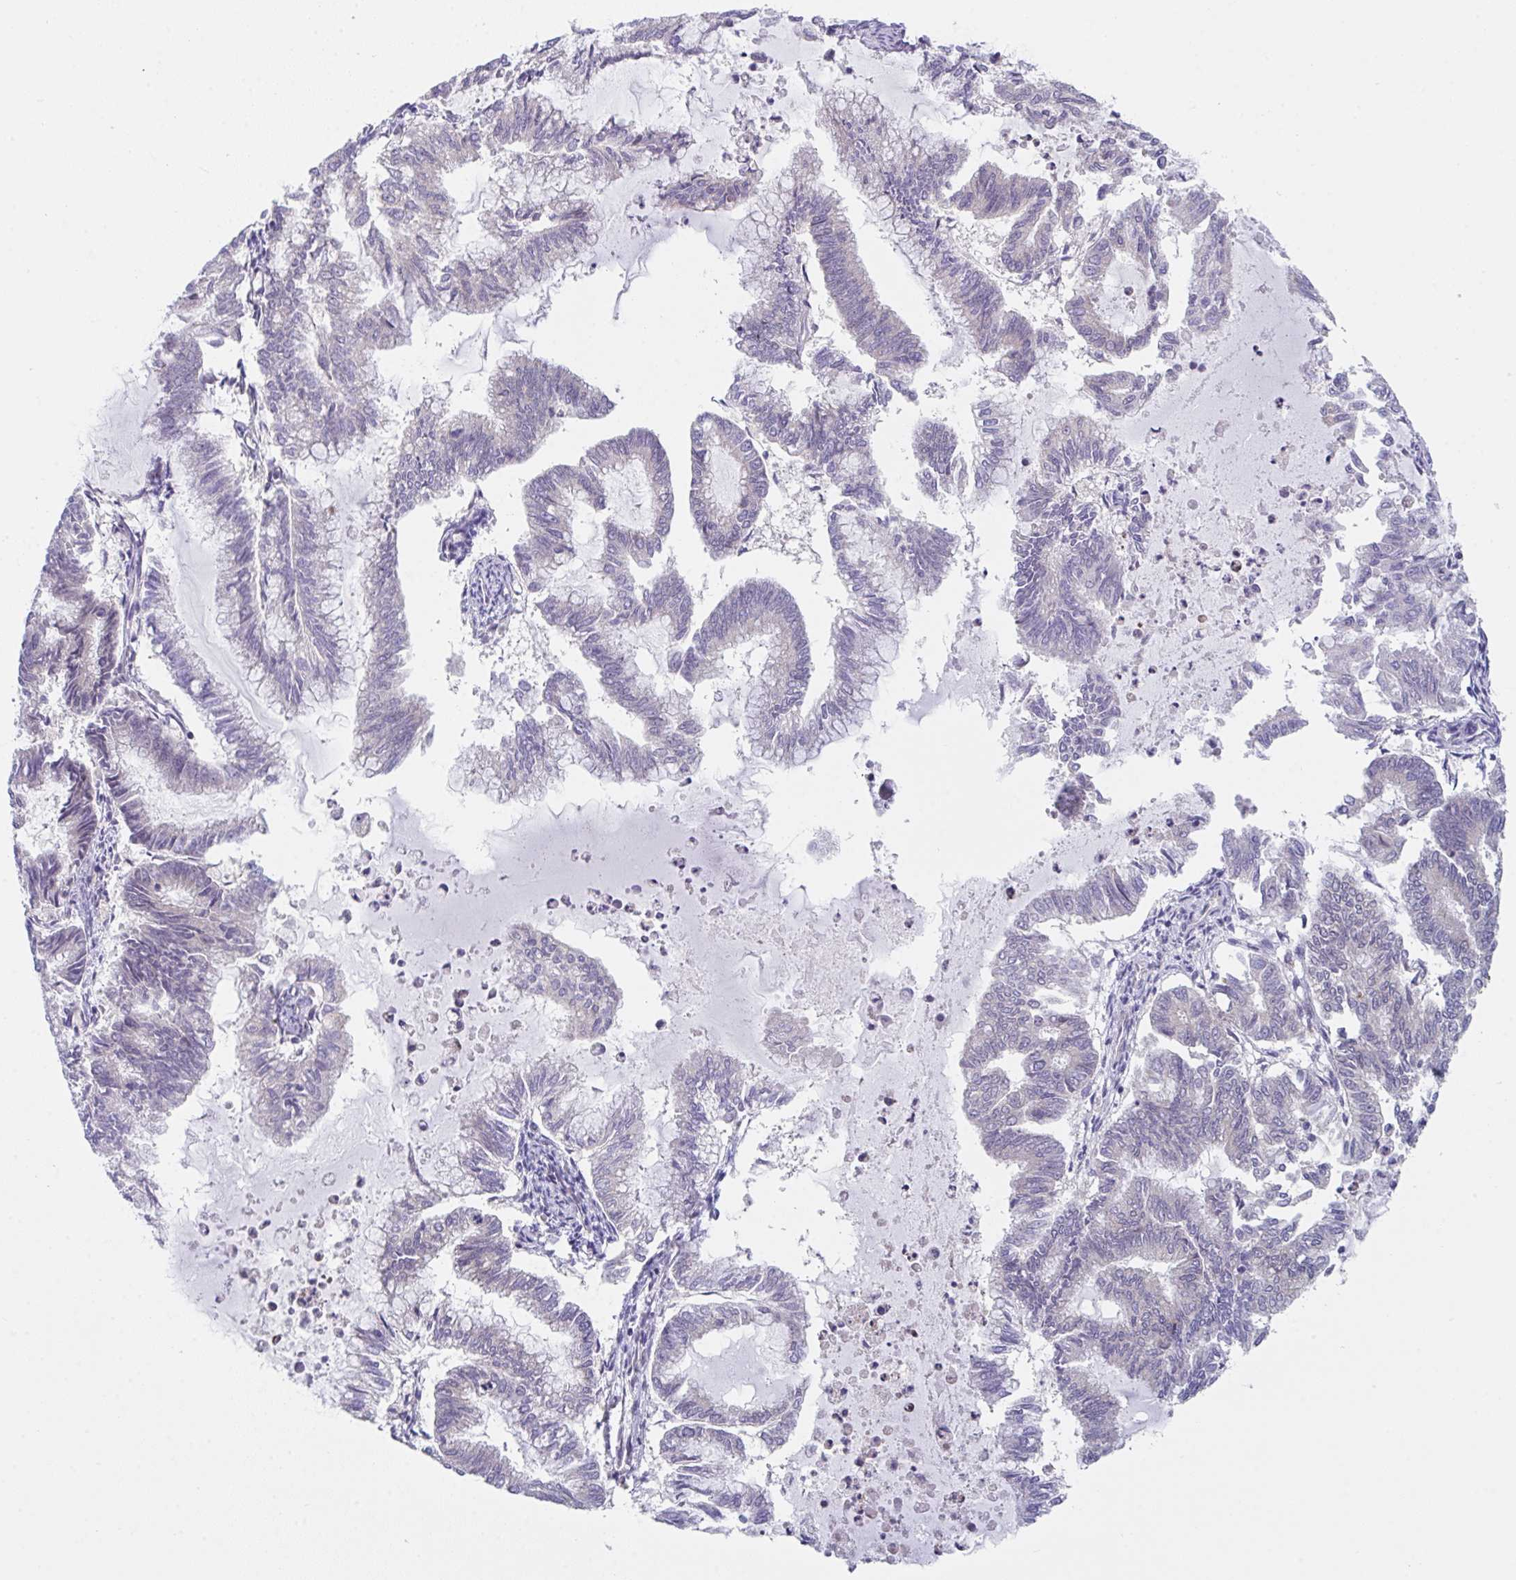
{"staining": {"intensity": "negative", "quantity": "none", "location": "none"}, "tissue": "endometrial cancer", "cell_type": "Tumor cells", "image_type": "cancer", "snomed": [{"axis": "morphology", "description": "Adenocarcinoma, NOS"}, {"axis": "topography", "description": "Endometrium"}], "caption": "Immunohistochemical staining of human adenocarcinoma (endometrial) reveals no significant expression in tumor cells. (DAB (3,3'-diaminobenzidine) immunohistochemistry (IHC) with hematoxylin counter stain).", "gene": "RBM18", "patient": {"sex": "female", "age": 79}}